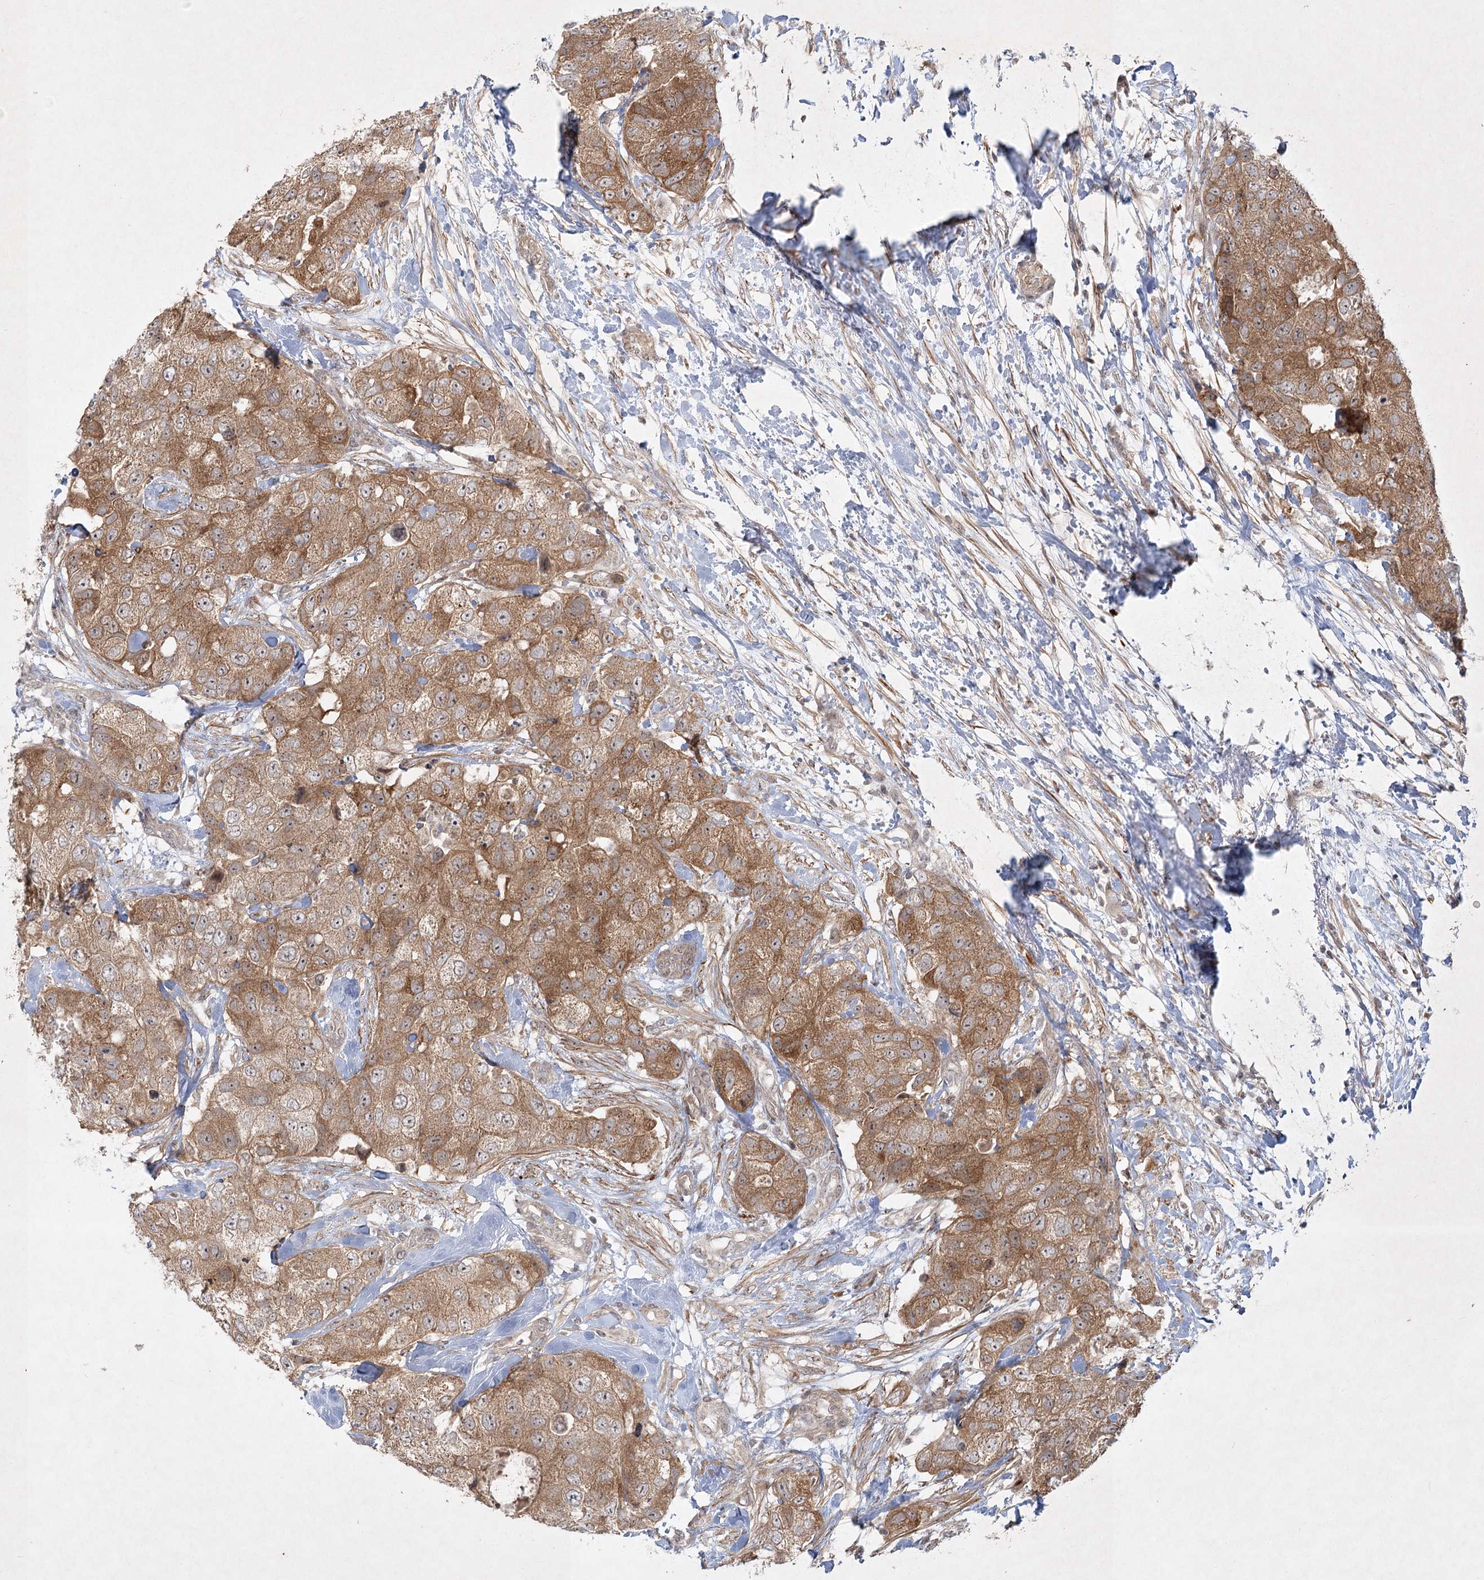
{"staining": {"intensity": "moderate", "quantity": ">75%", "location": "cytoplasmic/membranous"}, "tissue": "breast cancer", "cell_type": "Tumor cells", "image_type": "cancer", "snomed": [{"axis": "morphology", "description": "Duct carcinoma"}, {"axis": "topography", "description": "Breast"}], "caption": "IHC micrograph of human breast infiltrating ductal carcinoma stained for a protein (brown), which displays medium levels of moderate cytoplasmic/membranous expression in about >75% of tumor cells.", "gene": "SH2D3A", "patient": {"sex": "female", "age": 62}}